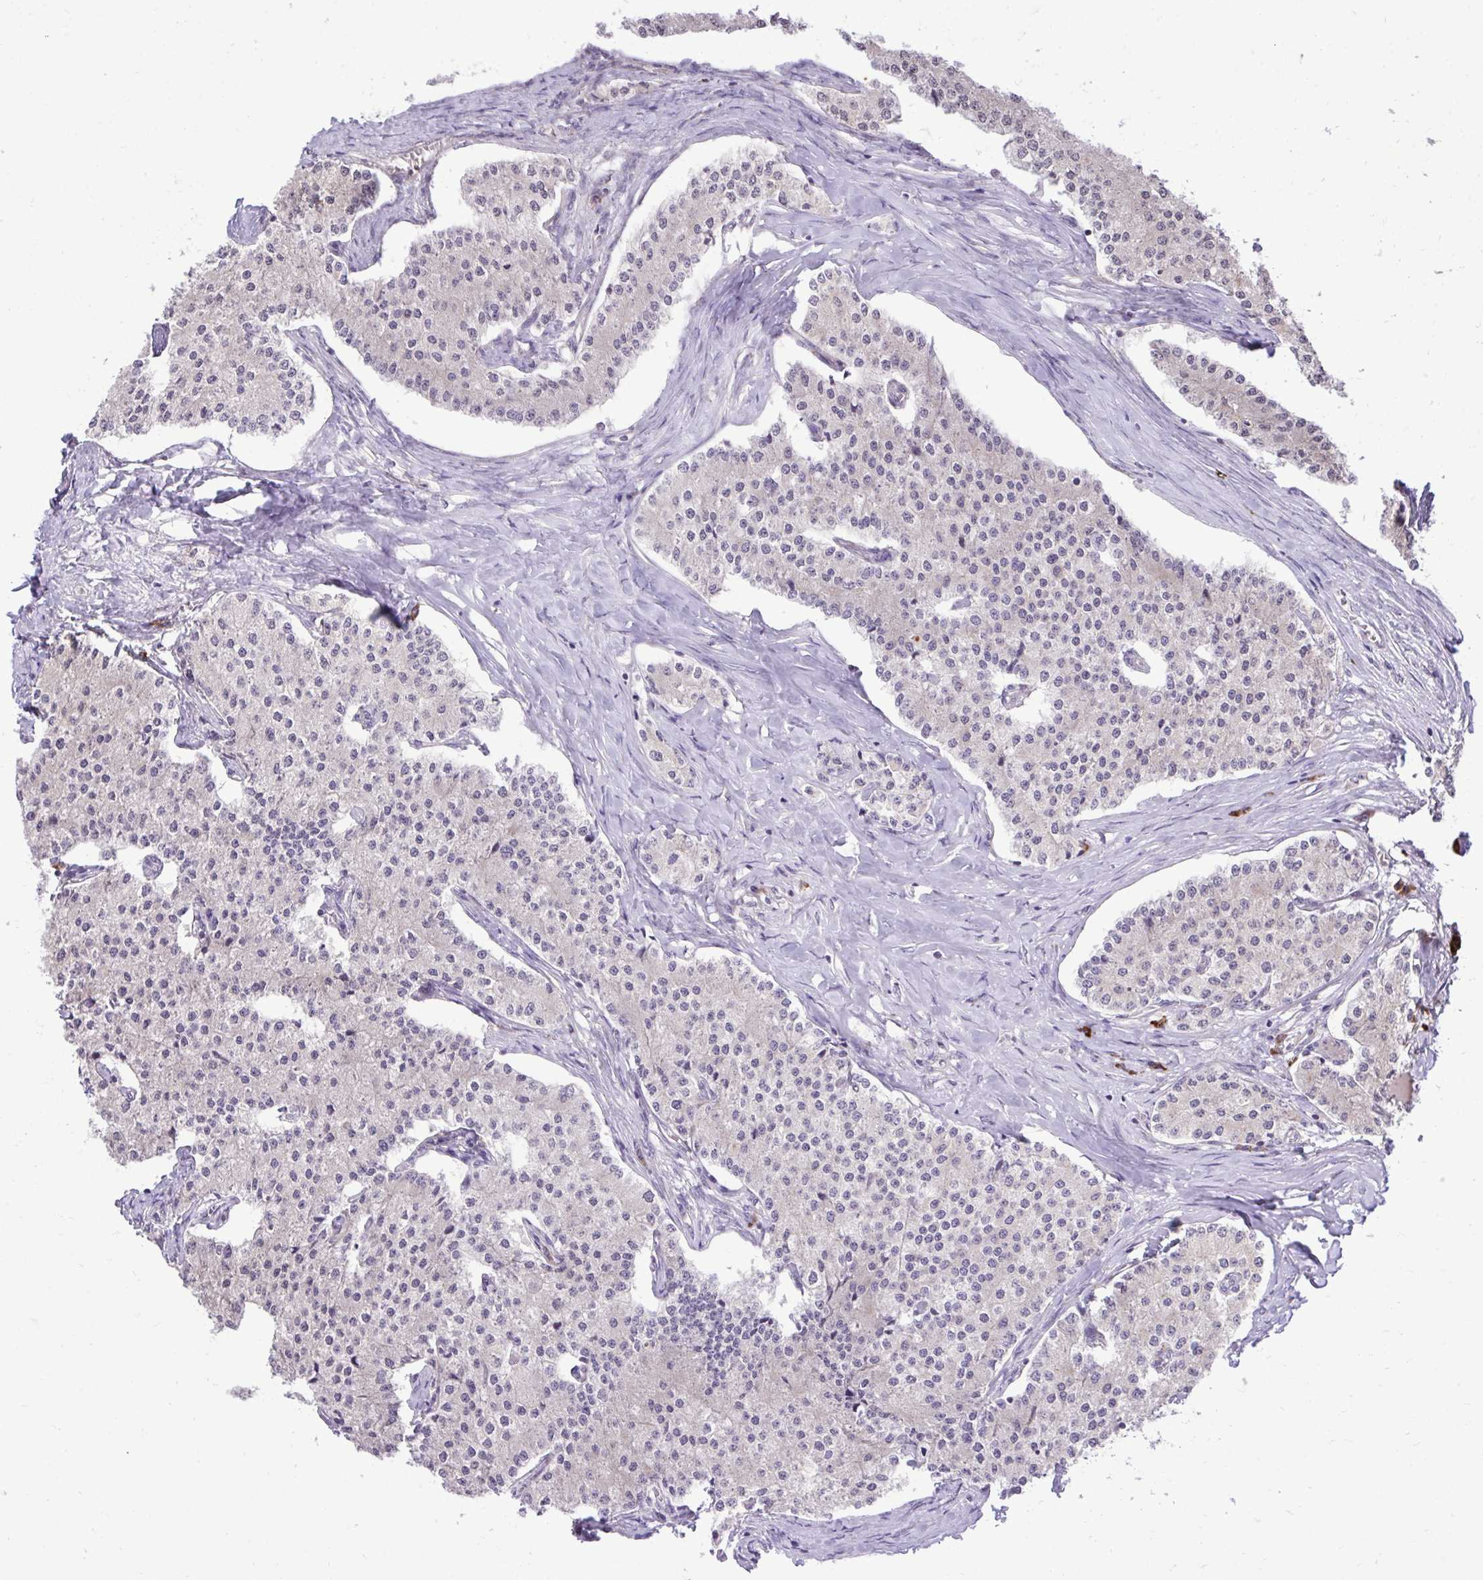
{"staining": {"intensity": "negative", "quantity": "none", "location": "none"}, "tissue": "carcinoid", "cell_type": "Tumor cells", "image_type": "cancer", "snomed": [{"axis": "morphology", "description": "Carcinoid, malignant, NOS"}, {"axis": "topography", "description": "Colon"}], "caption": "Immunohistochemical staining of human carcinoid (malignant) demonstrates no significant staining in tumor cells.", "gene": "METTL9", "patient": {"sex": "female", "age": 52}}